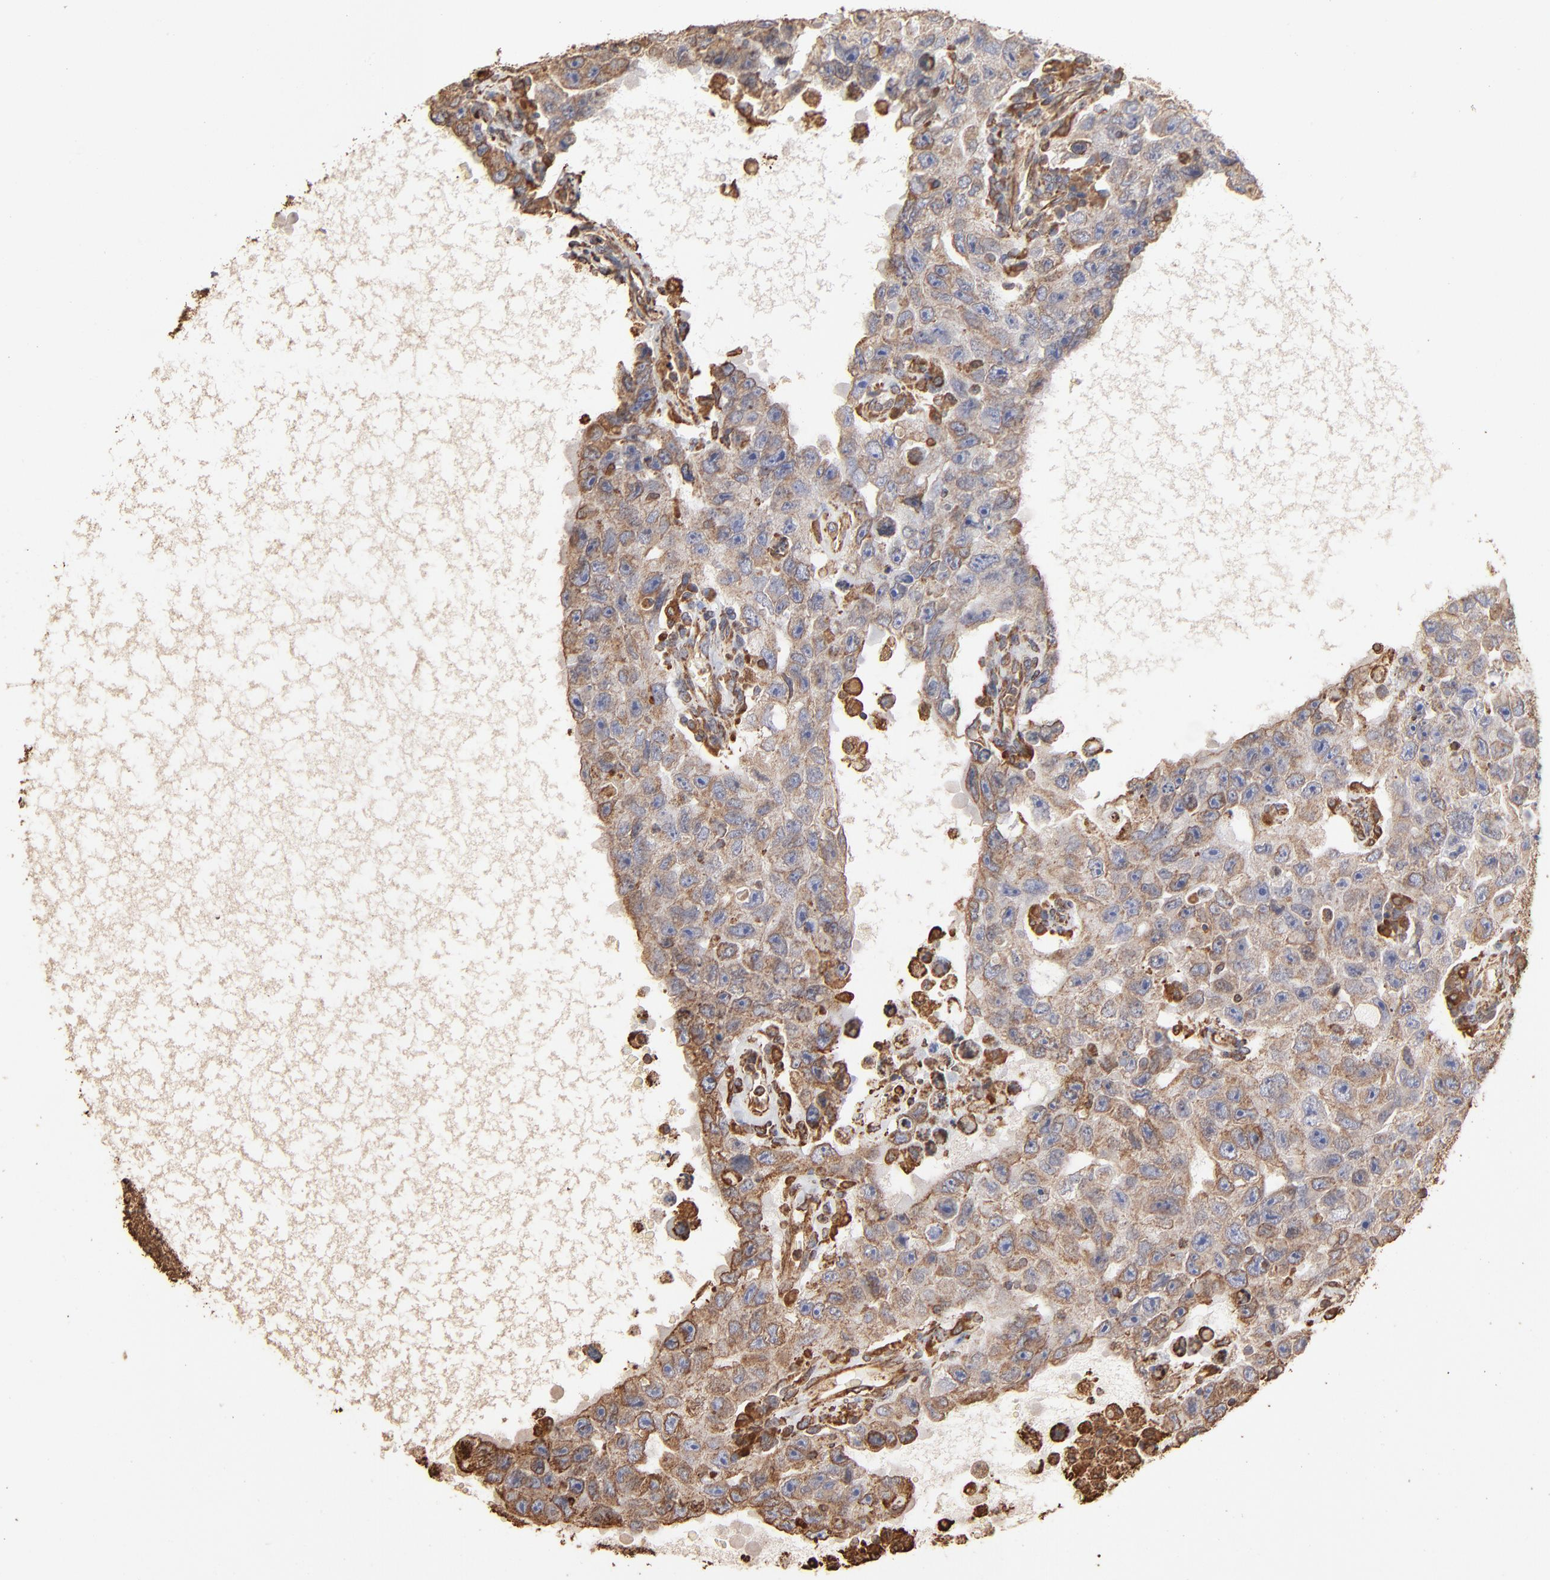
{"staining": {"intensity": "moderate", "quantity": ">75%", "location": "cytoplasmic/membranous"}, "tissue": "testis cancer", "cell_type": "Tumor cells", "image_type": "cancer", "snomed": [{"axis": "morphology", "description": "Carcinoma, Embryonal, NOS"}, {"axis": "topography", "description": "Testis"}], "caption": "An image of human testis cancer (embryonal carcinoma) stained for a protein demonstrates moderate cytoplasmic/membranous brown staining in tumor cells. (DAB (3,3'-diaminobenzidine) IHC, brown staining for protein, blue staining for nuclei).", "gene": "PDIA3", "patient": {"sex": "male", "age": 26}}